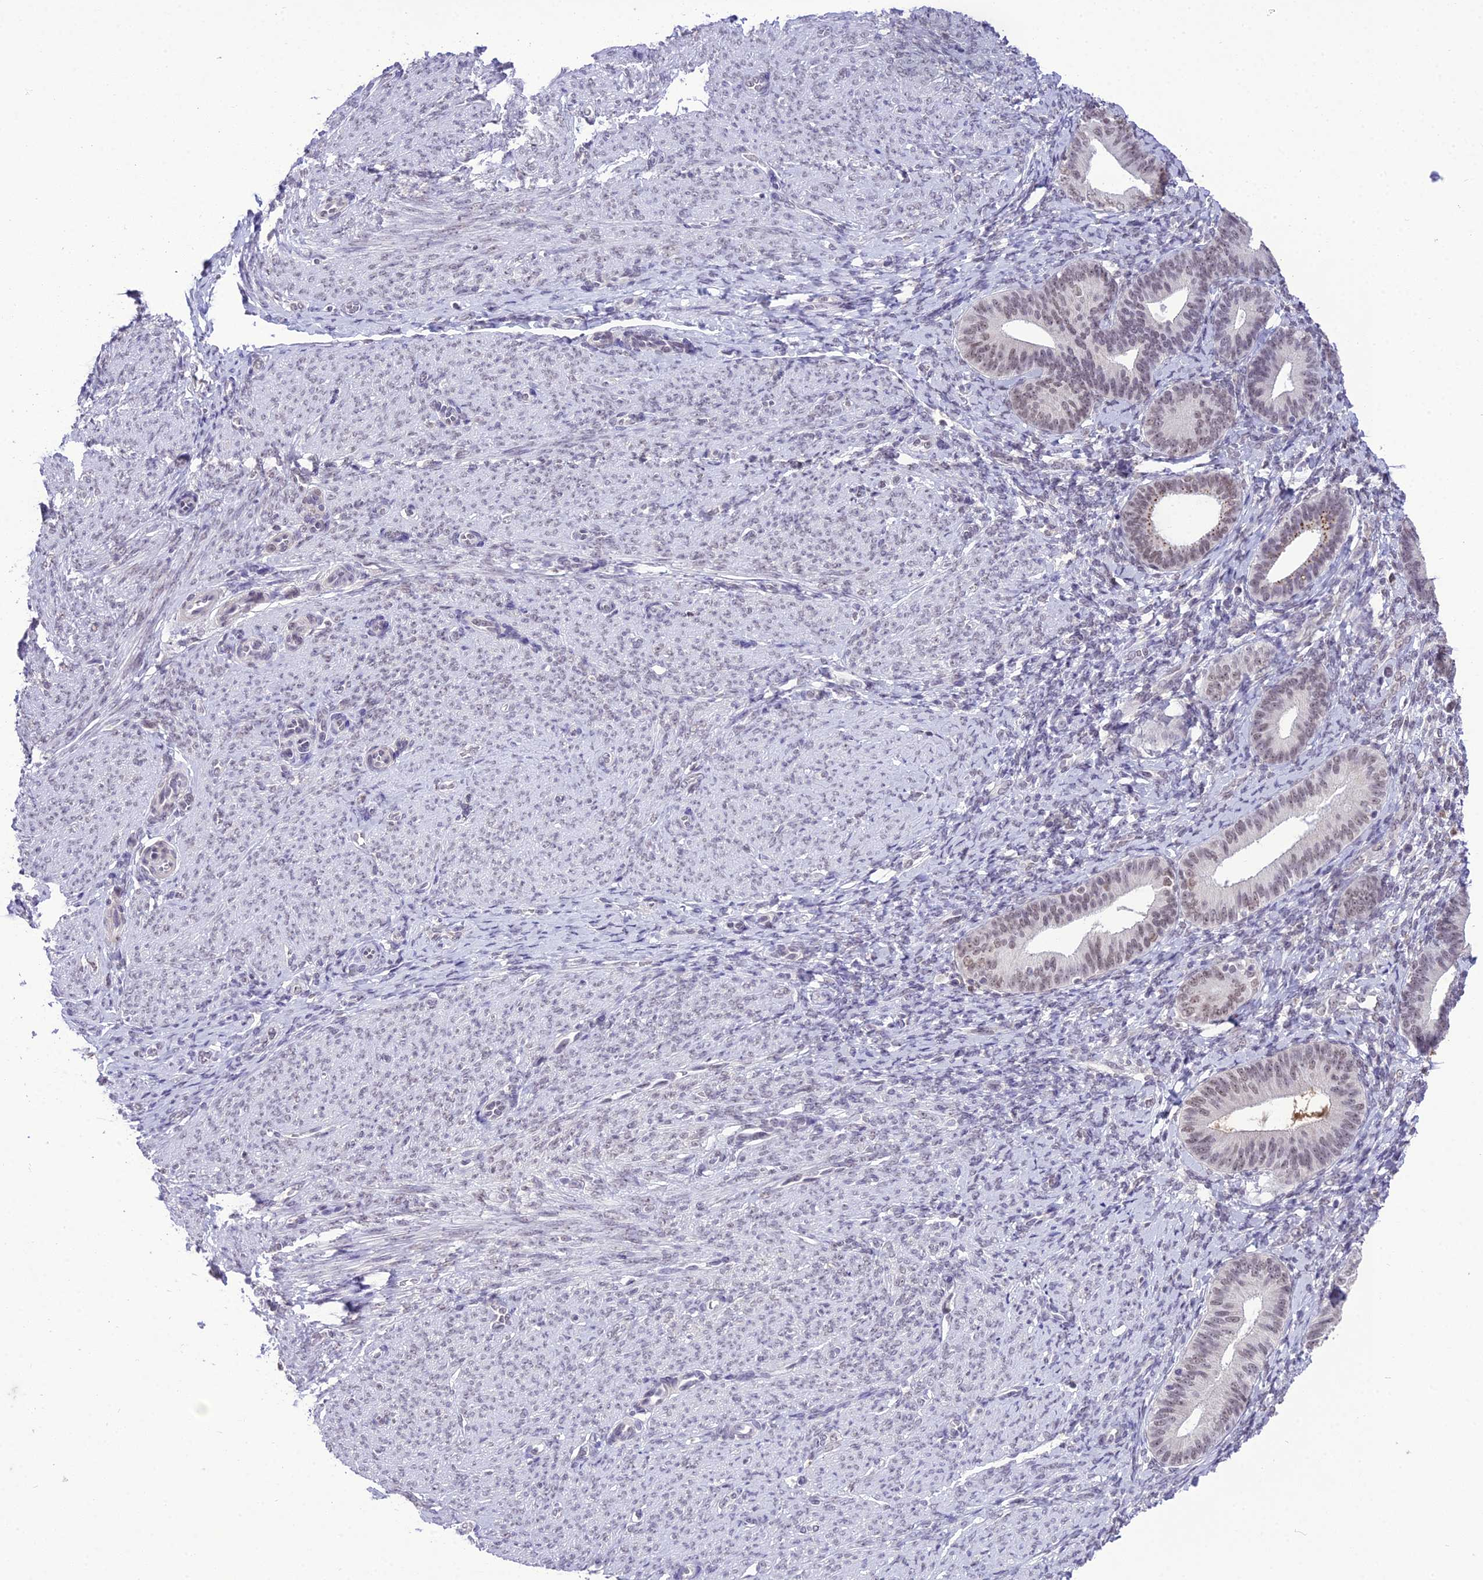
{"staining": {"intensity": "weak", "quantity": "<25%", "location": "nuclear"}, "tissue": "endometrium", "cell_type": "Cells in endometrial stroma", "image_type": "normal", "snomed": [{"axis": "morphology", "description": "Normal tissue, NOS"}, {"axis": "topography", "description": "Endometrium"}], "caption": "The immunohistochemistry (IHC) histopathology image has no significant expression in cells in endometrial stroma of endometrium.", "gene": "SH3RF3", "patient": {"sex": "female", "age": 65}}